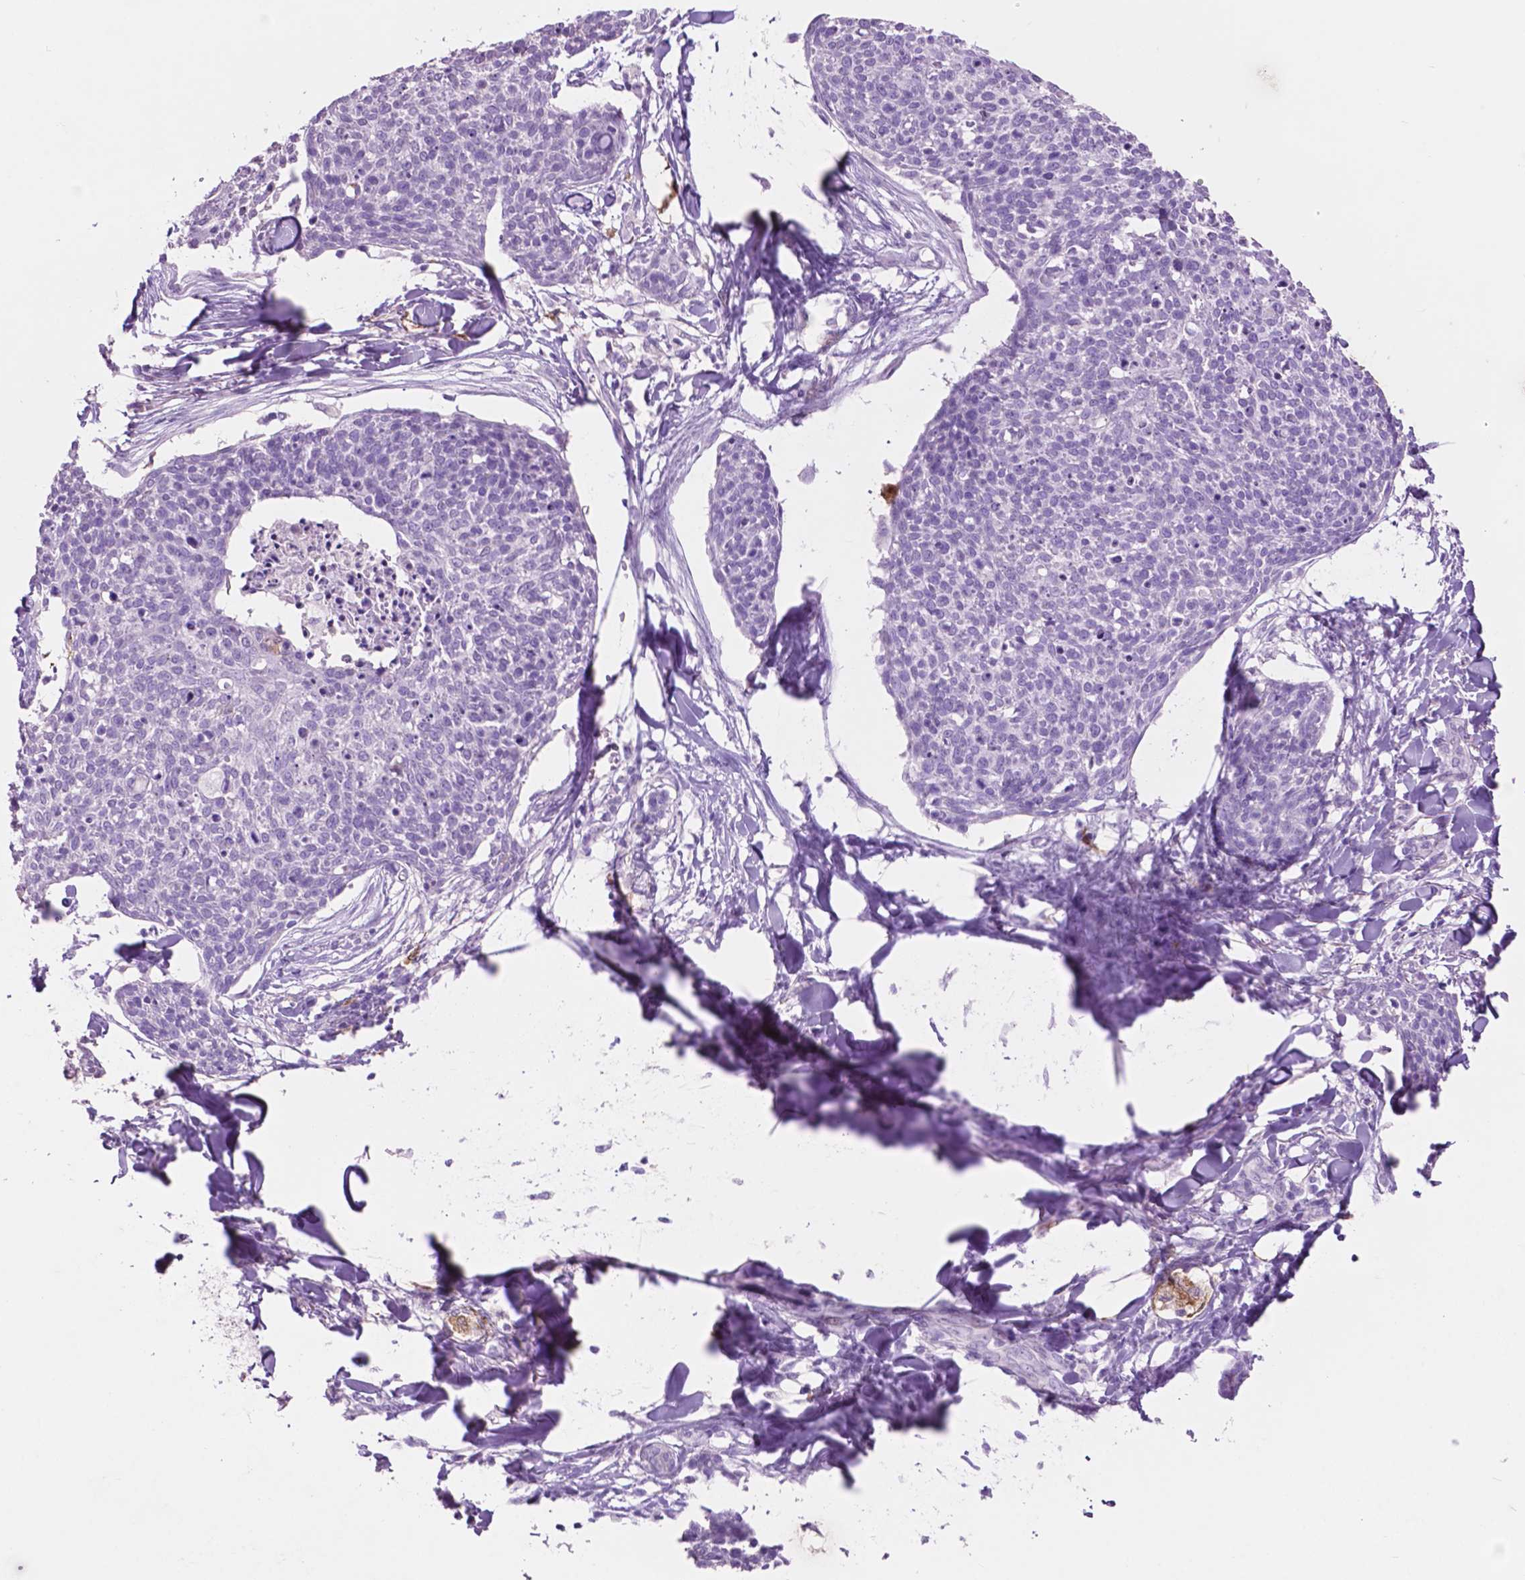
{"staining": {"intensity": "negative", "quantity": "none", "location": "none"}, "tissue": "skin cancer", "cell_type": "Tumor cells", "image_type": "cancer", "snomed": [{"axis": "morphology", "description": "Squamous cell carcinoma, NOS"}, {"axis": "topography", "description": "Skin"}, {"axis": "topography", "description": "Vulva"}], "caption": "Skin cancer (squamous cell carcinoma) was stained to show a protein in brown. There is no significant staining in tumor cells.", "gene": "IDO1", "patient": {"sex": "female", "age": 75}}